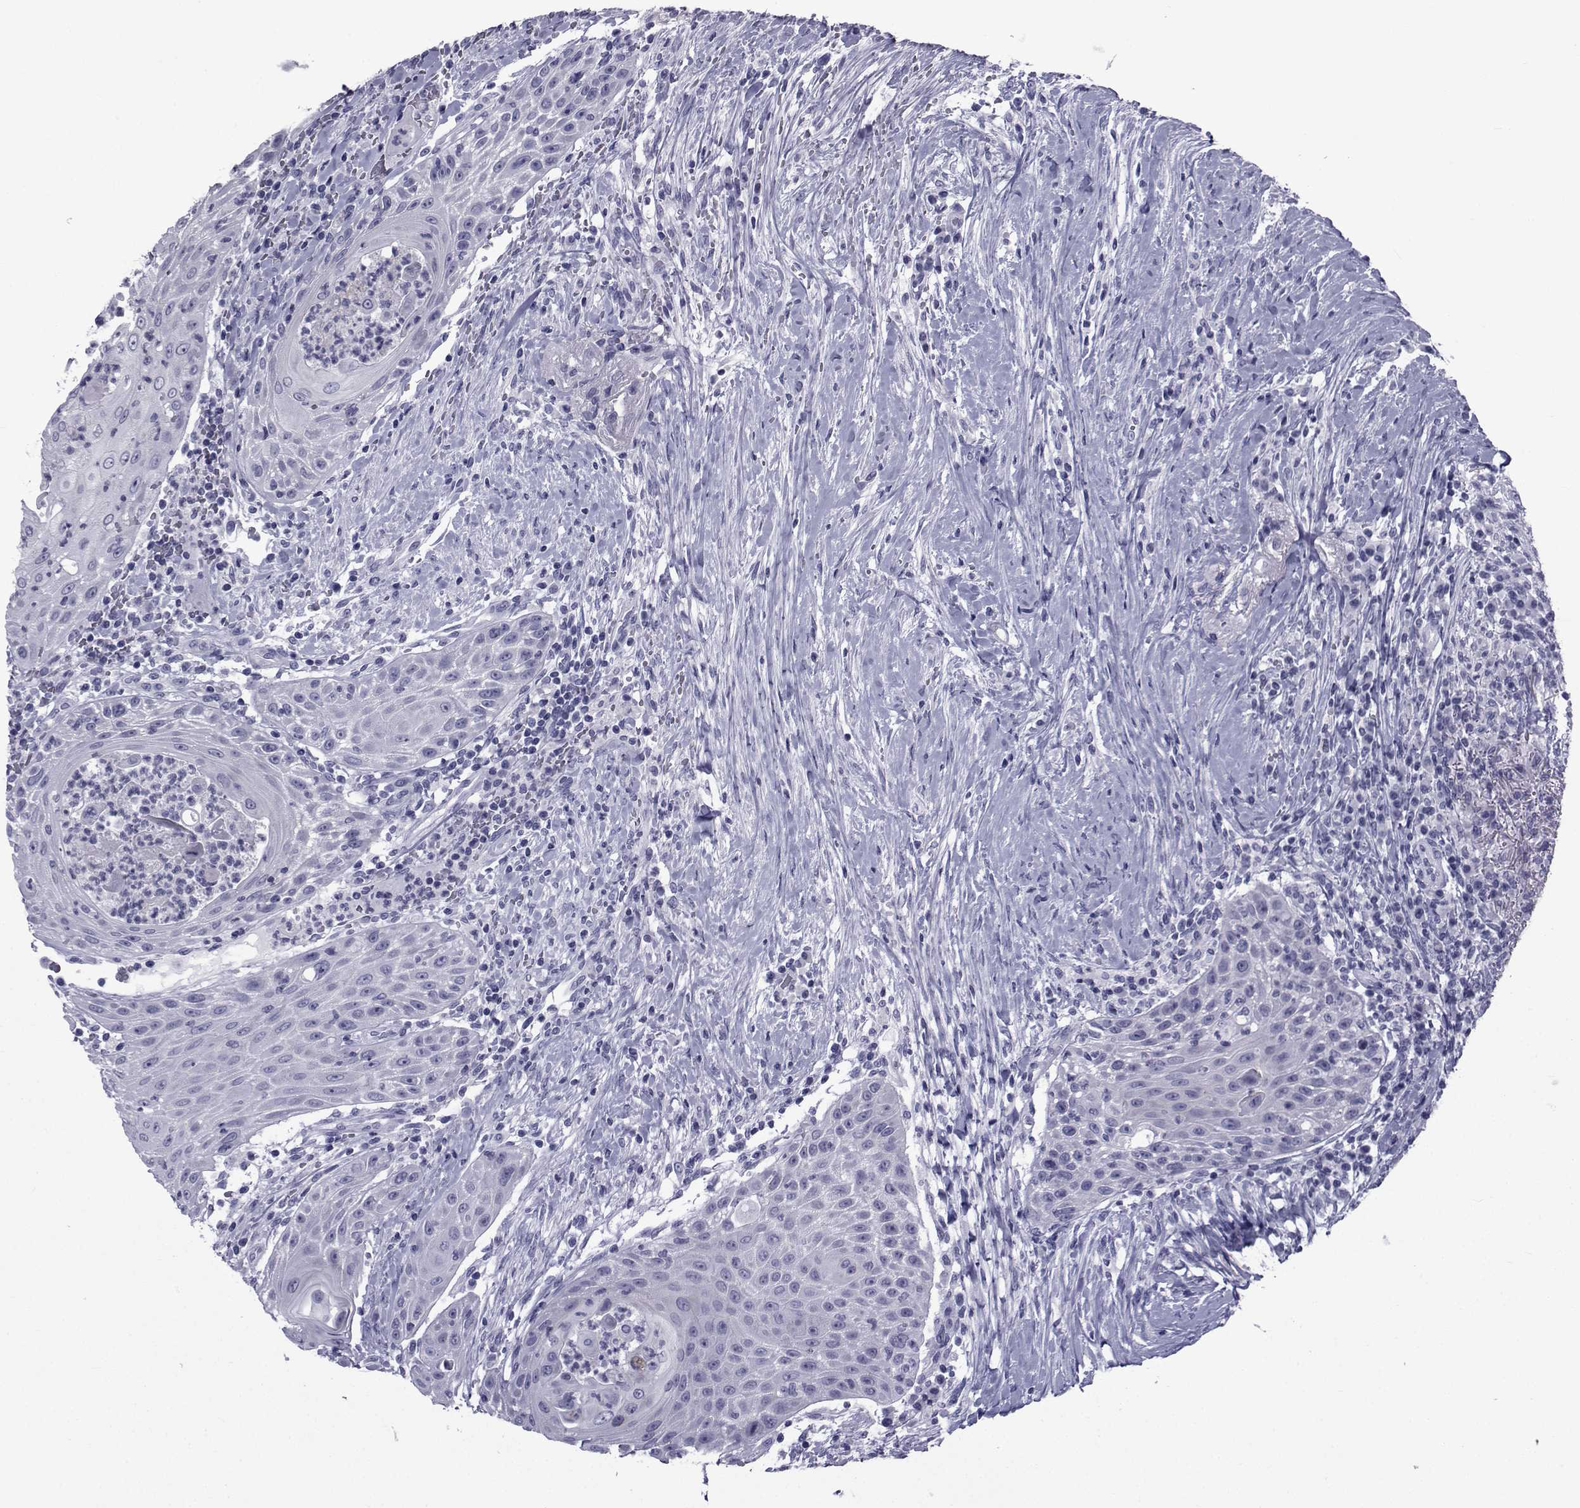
{"staining": {"intensity": "negative", "quantity": "none", "location": "none"}, "tissue": "head and neck cancer", "cell_type": "Tumor cells", "image_type": "cancer", "snomed": [{"axis": "morphology", "description": "Squamous cell carcinoma, NOS"}, {"axis": "topography", "description": "Head-Neck"}], "caption": "DAB (3,3'-diaminobenzidine) immunohistochemical staining of human squamous cell carcinoma (head and neck) reveals no significant positivity in tumor cells. (Brightfield microscopy of DAB (3,3'-diaminobenzidine) immunohistochemistry (IHC) at high magnification).", "gene": "PDE6H", "patient": {"sex": "male", "age": 69}}